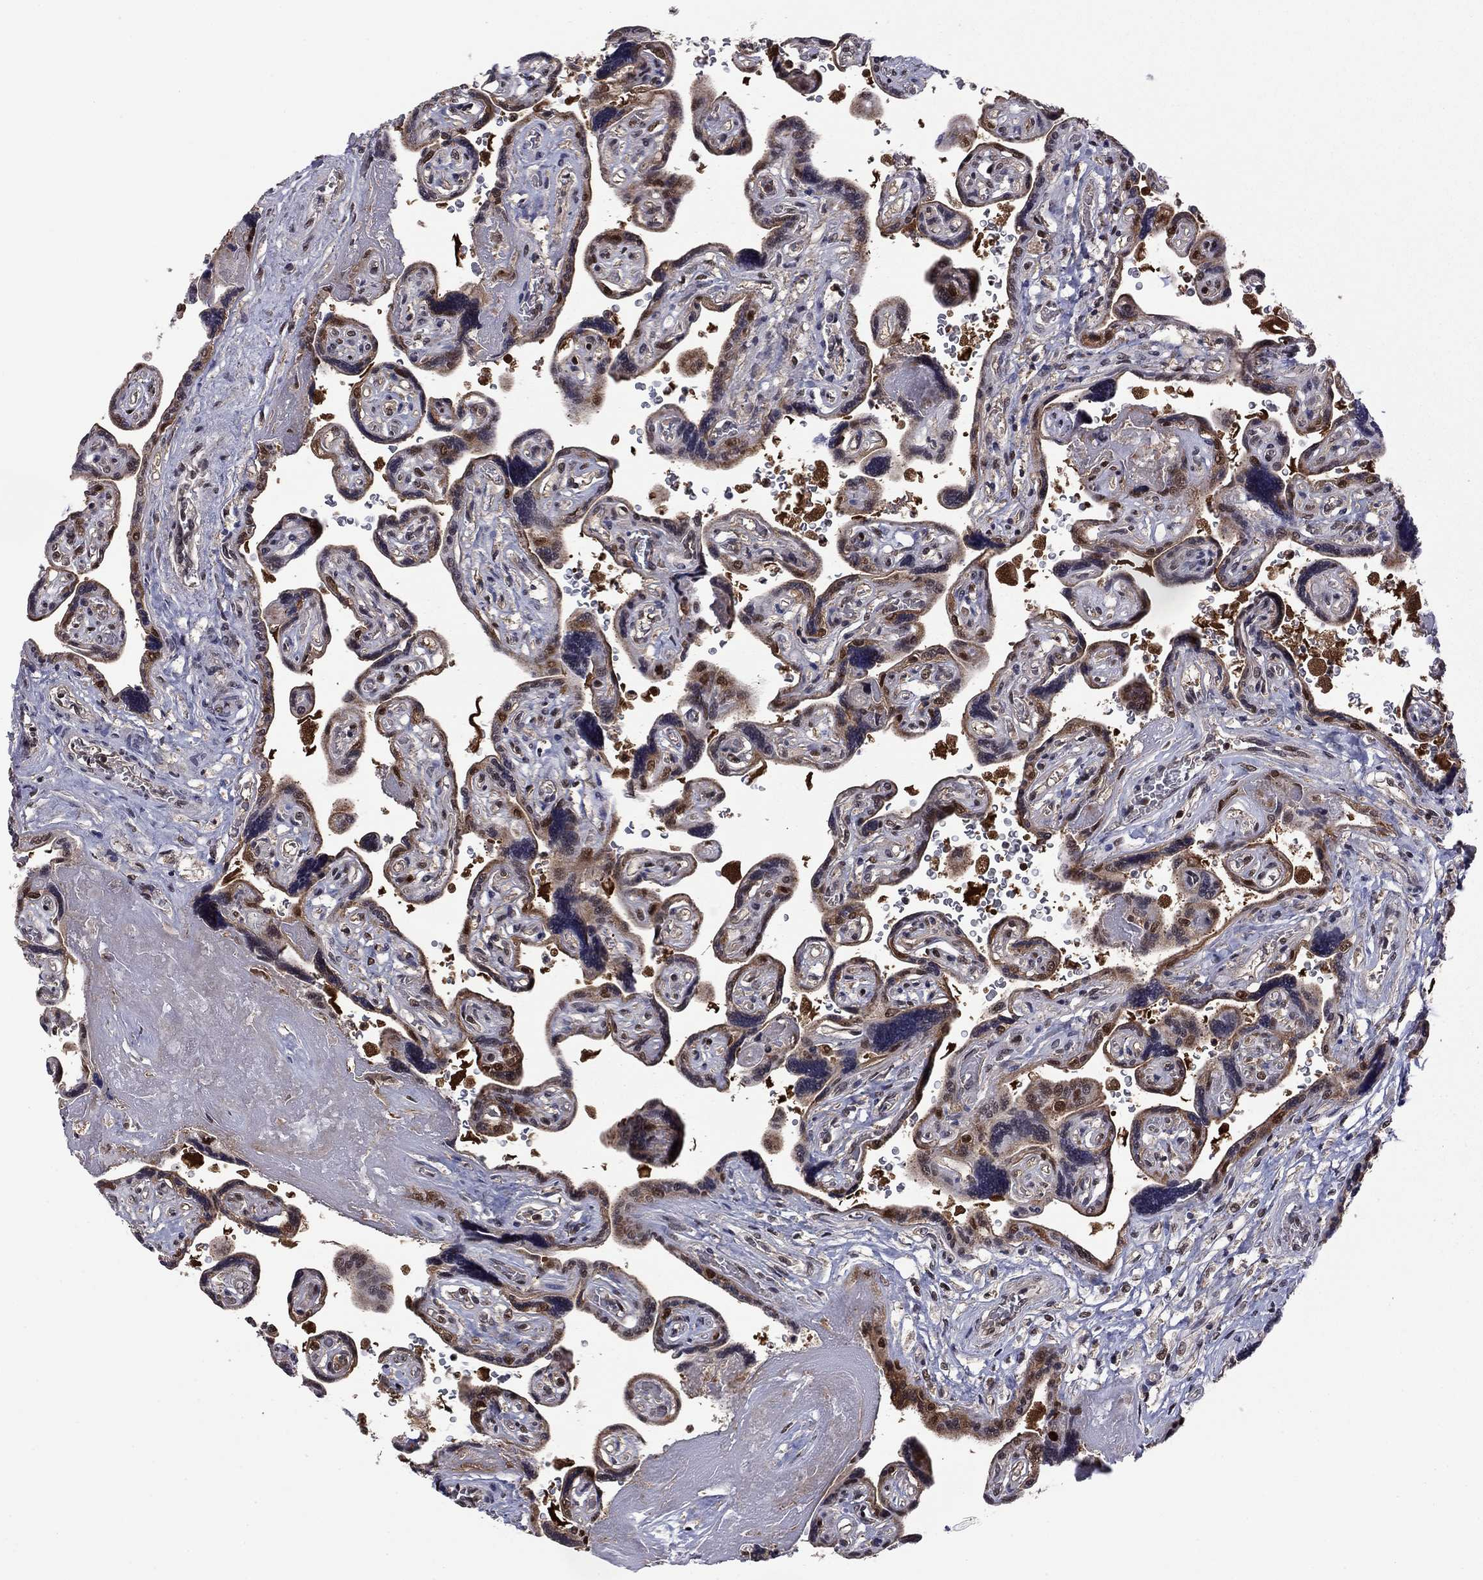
{"staining": {"intensity": "strong", "quantity": "25%-75%", "location": "nuclear"}, "tissue": "placenta", "cell_type": "Decidual cells", "image_type": "normal", "snomed": [{"axis": "morphology", "description": "Normal tissue, NOS"}, {"axis": "topography", "description": "Placenta"}], "caption": "Protein staining by immunohistochemistry shows strong nuclear expression in approximately 25%-75% of decidual cells in normal placenta.", "gene": "PSMD2", "patient": {"sex": "female", "age": 32}}